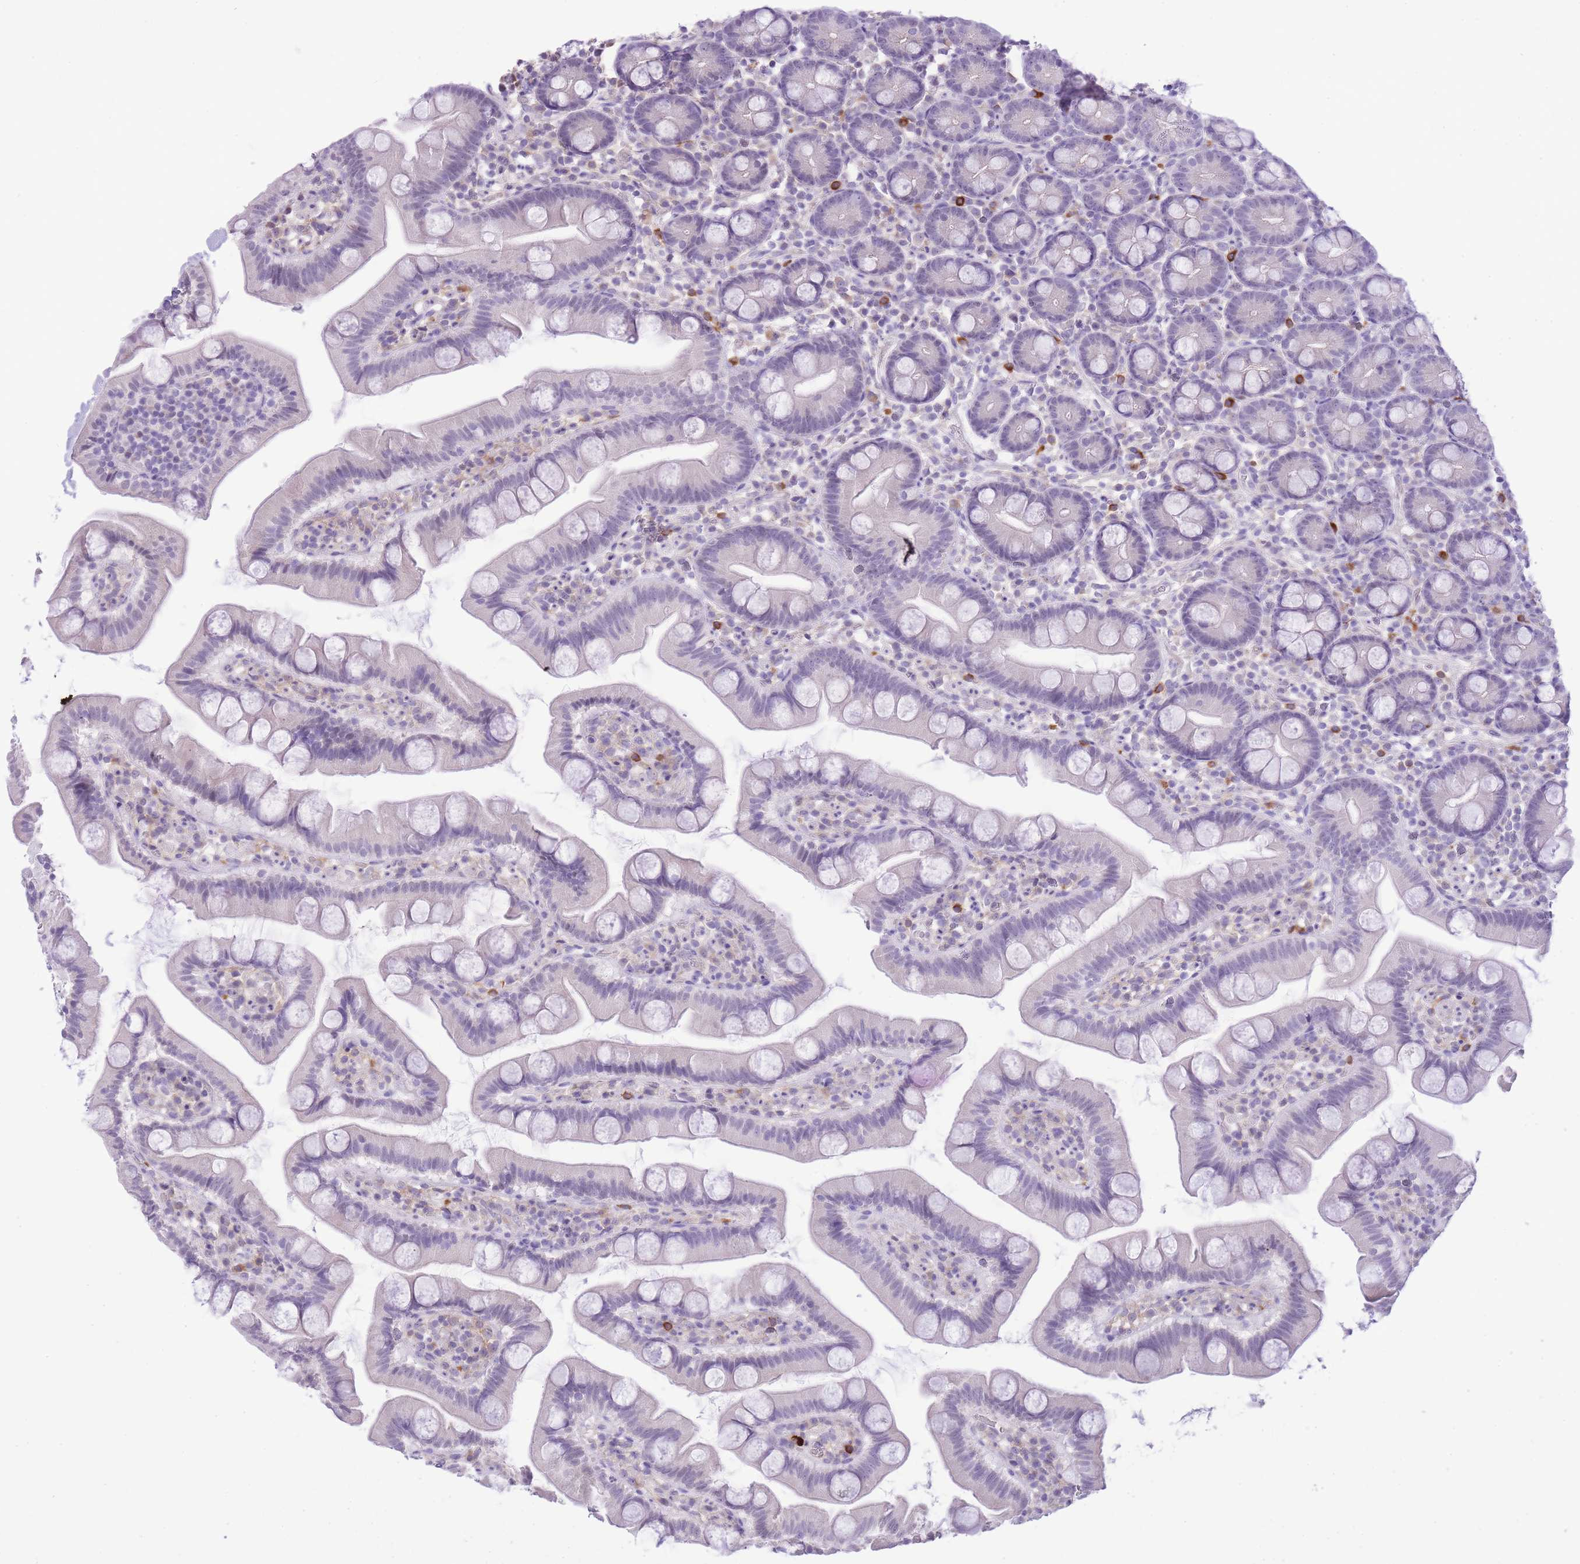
{"staining": {"intensity": "negative", "quantity": "none", "location": "none"}, "tissue": "small intestine", "cell_type": "Glandular cells", "image_type": "normal", "snomed": [{"axis": "morphology", "description": "Normal tissue, NOS"}, {"axis": "topography", "description": "Small intestine"}], "caption": "An immunohistochemistry (IHC) image of normal small intestine is shown. There is no staining in glandular cells of small intestine. (Brightfield microscopy of DAB (3,3'-diaminobenzidine) immunohistochemistry (IHC) at high magnification).", "gene": "MEIOSIN", "patient": {"sex": "female", "age": 68}}